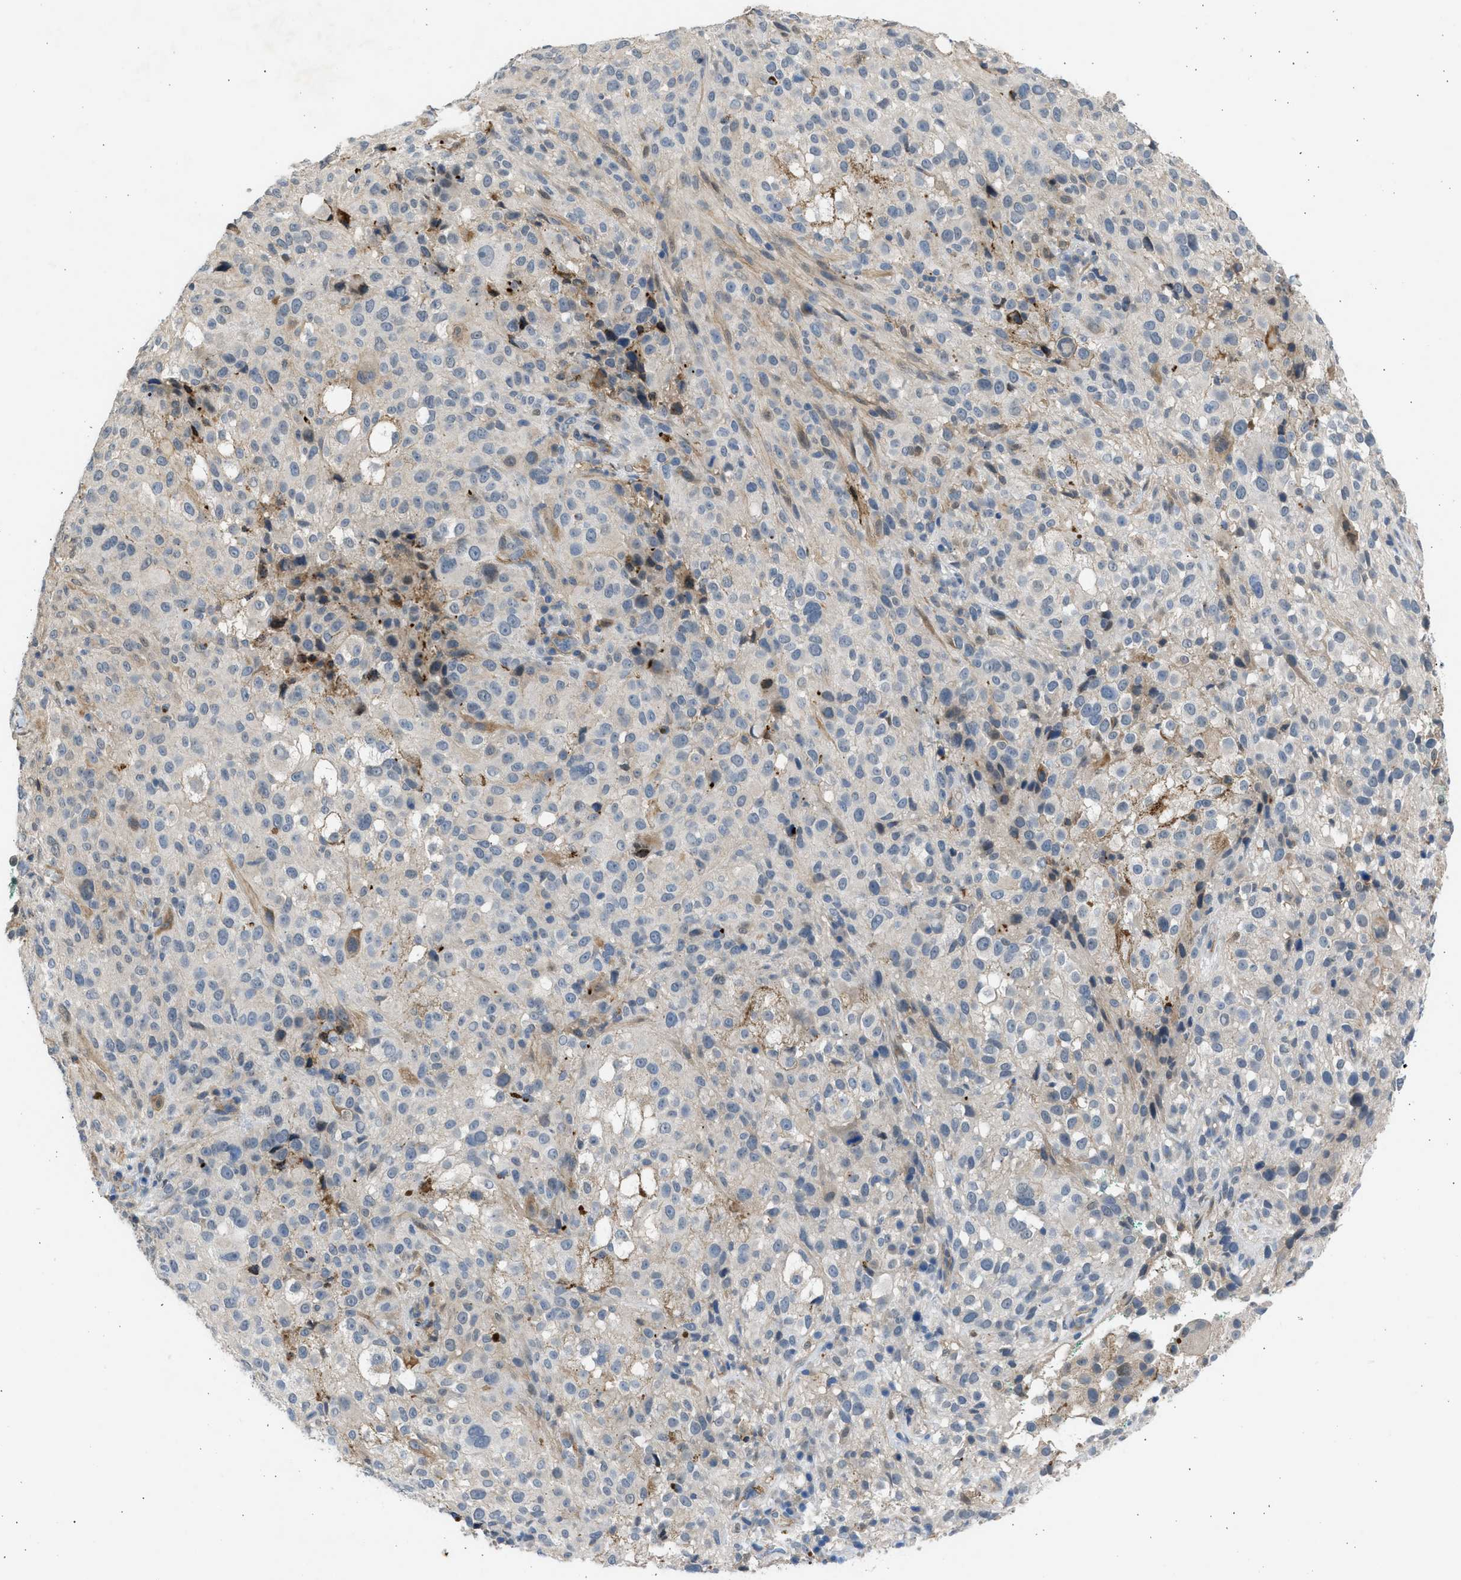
{"staining": {"intensity": "negative", "quantity": "none", "location": "none"}, "tissue": "melanoma", "cell_type": "Tumor cells", "image_type": "cancer", "snomed": [{"axis": "morphology", "description": "Necrosis, NOS"}, {"axis": "morphology", "description": "Malignant melanoma, NOS"}, {"axis": "topography", "description": "Skin"}], "caption": "Tumor cells are negative for protein expression in human malignant melanoma.", "gene": "PCNX3", "patient": {"sex": "female", "age": 87}}